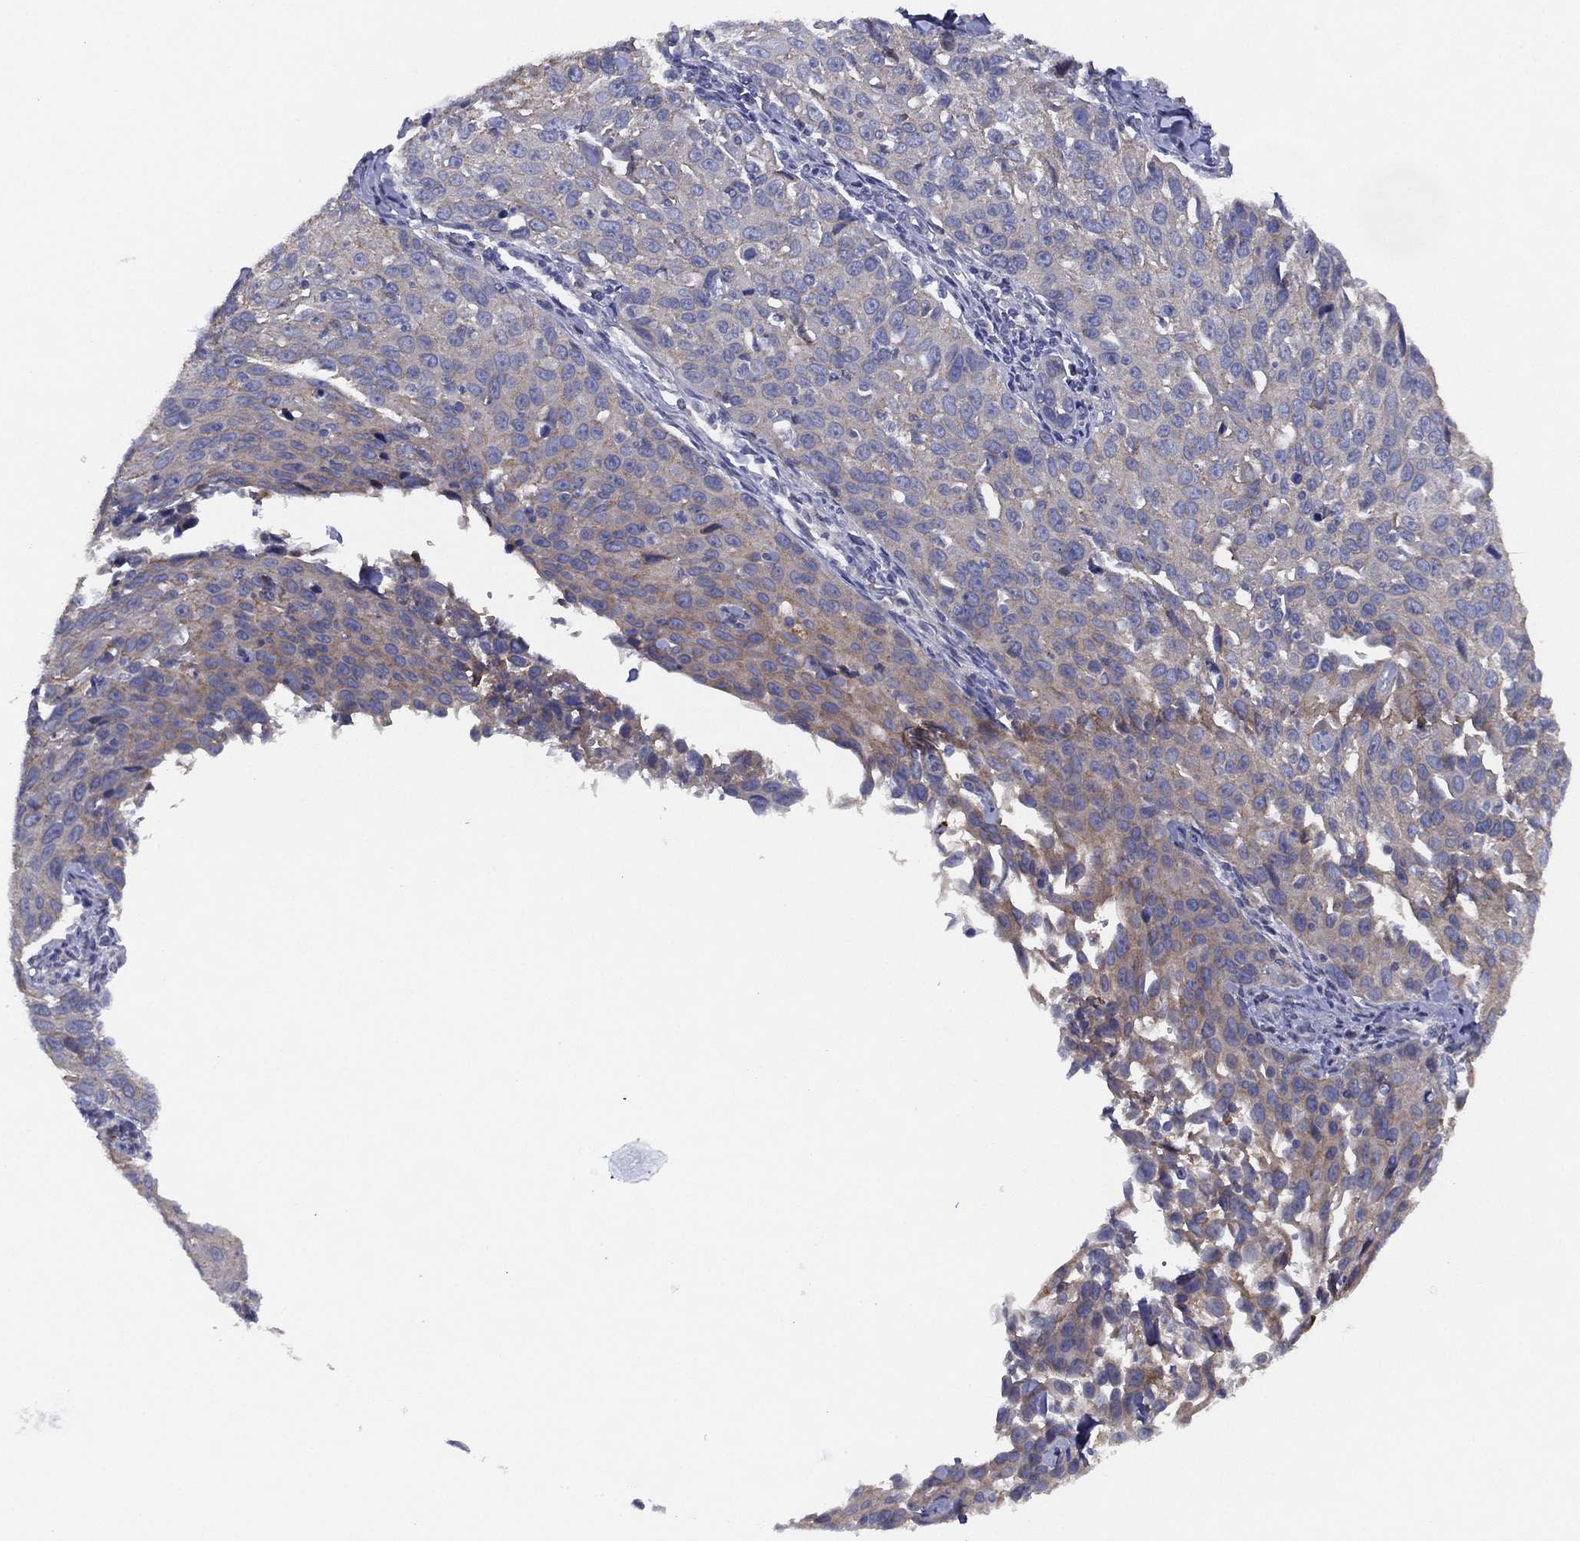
{"staining": {"intensity": "negative", "quantity": "none", "location": "none"}, "tissue": "cervical cancer", "cell_type": "Tumor cells", "image_type": "cancer", "snomed": [{"axis": "morphology", "description": "Squamous cell carcinoma, NOS"}, {"axis": "topography", "description": "Cervix"}], "caption": "Immunohistochemistry image of neoplastic tissue: human squamous cell carcinoma (cervical) stained with DAB demonstrates no significant protein staining in tumor cells. (Immunohistochemistry (ihc), brightfield microscopy, high magnification).", "gene": "ZNF223", "patient": {"sex": "female", "age": 26}}